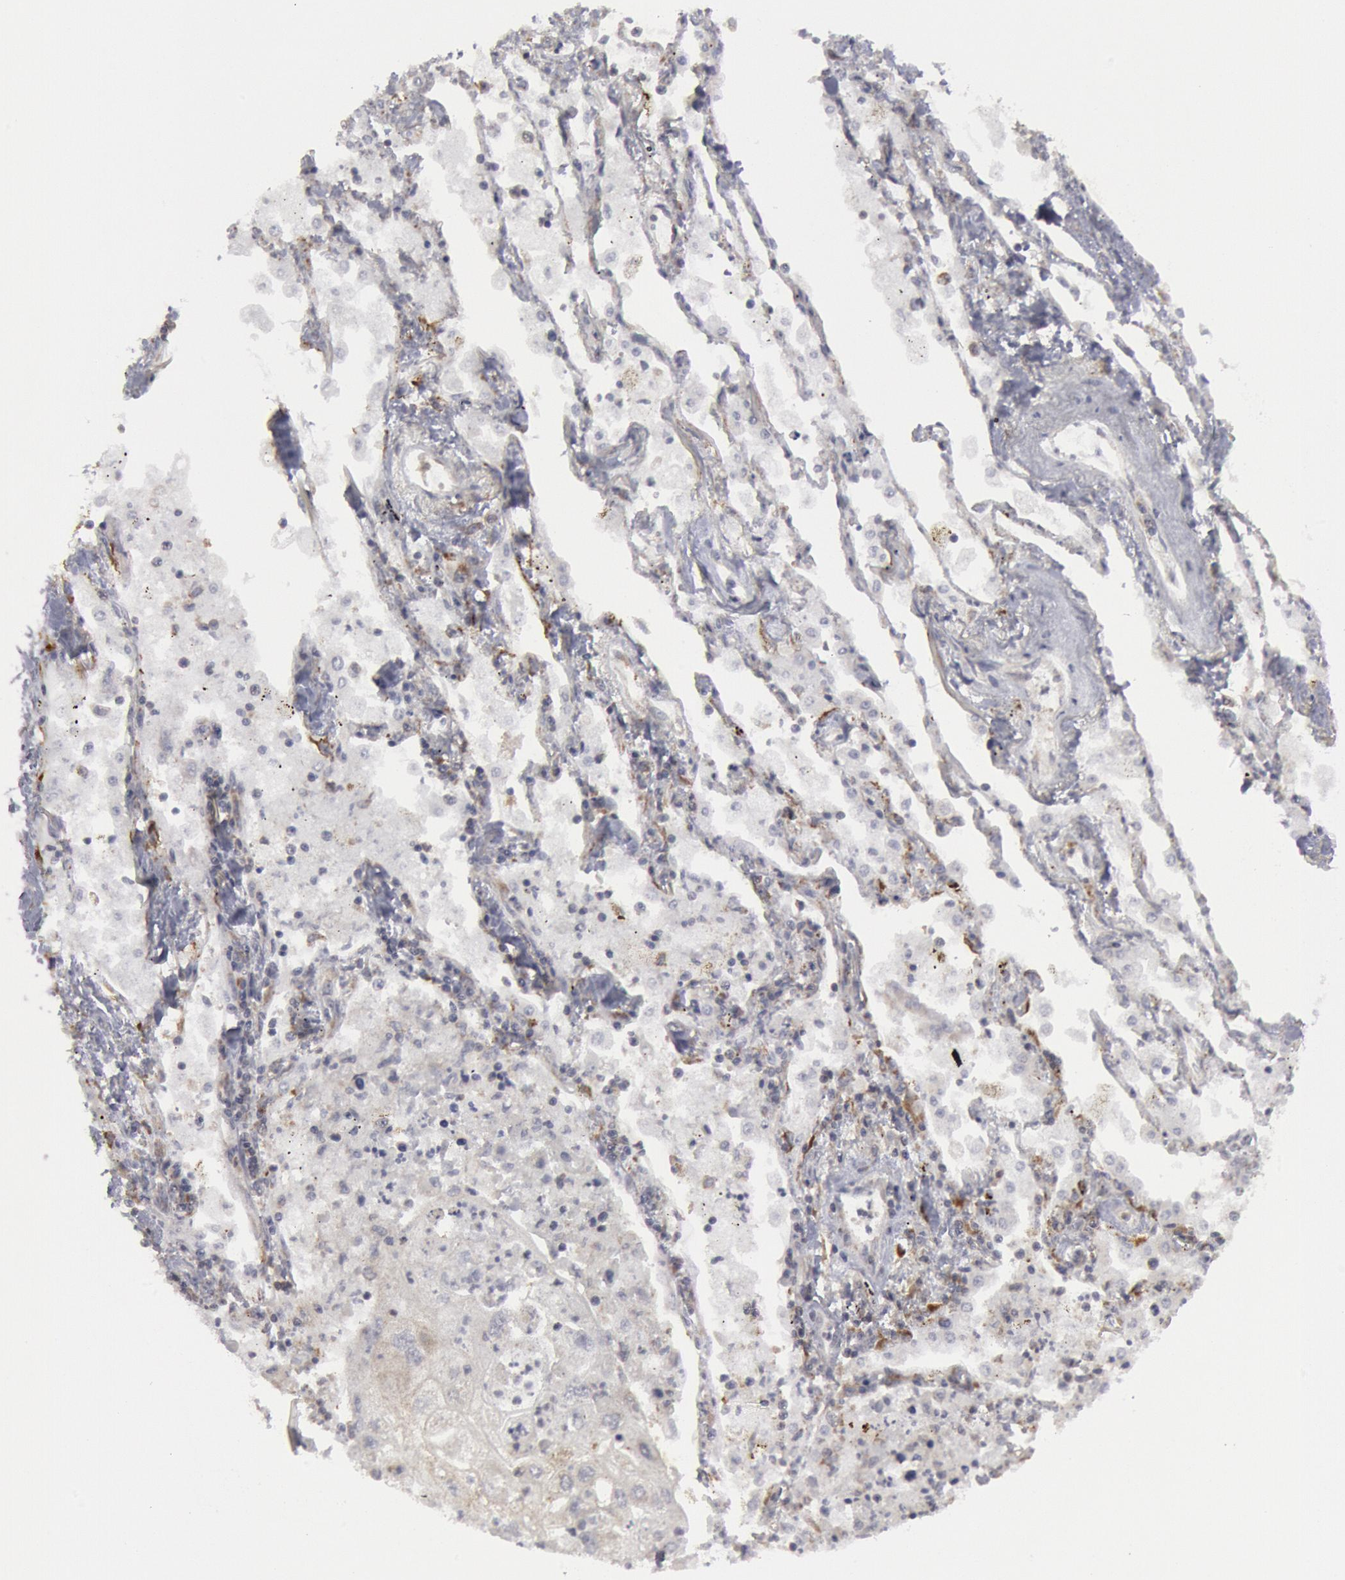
{"staining": {"intensity": "negative", "quantity": "none", "location": "none"}, "tissue": "lung cancer", "cell_type": "Tumor cells", "image_type": "cancer", "snomed": [{"axis": "morphology", "description": "Squamous cell carcinoma, NOS"}, {"axis": "topography", "description": "Lung"}], "caption": "The immunohistochemistry (IHC) image has no significant expression in tumor cells of lung cancer tissue.", "gene": "OSBPL8", "patient": {"sex": "male", "age": 75}}